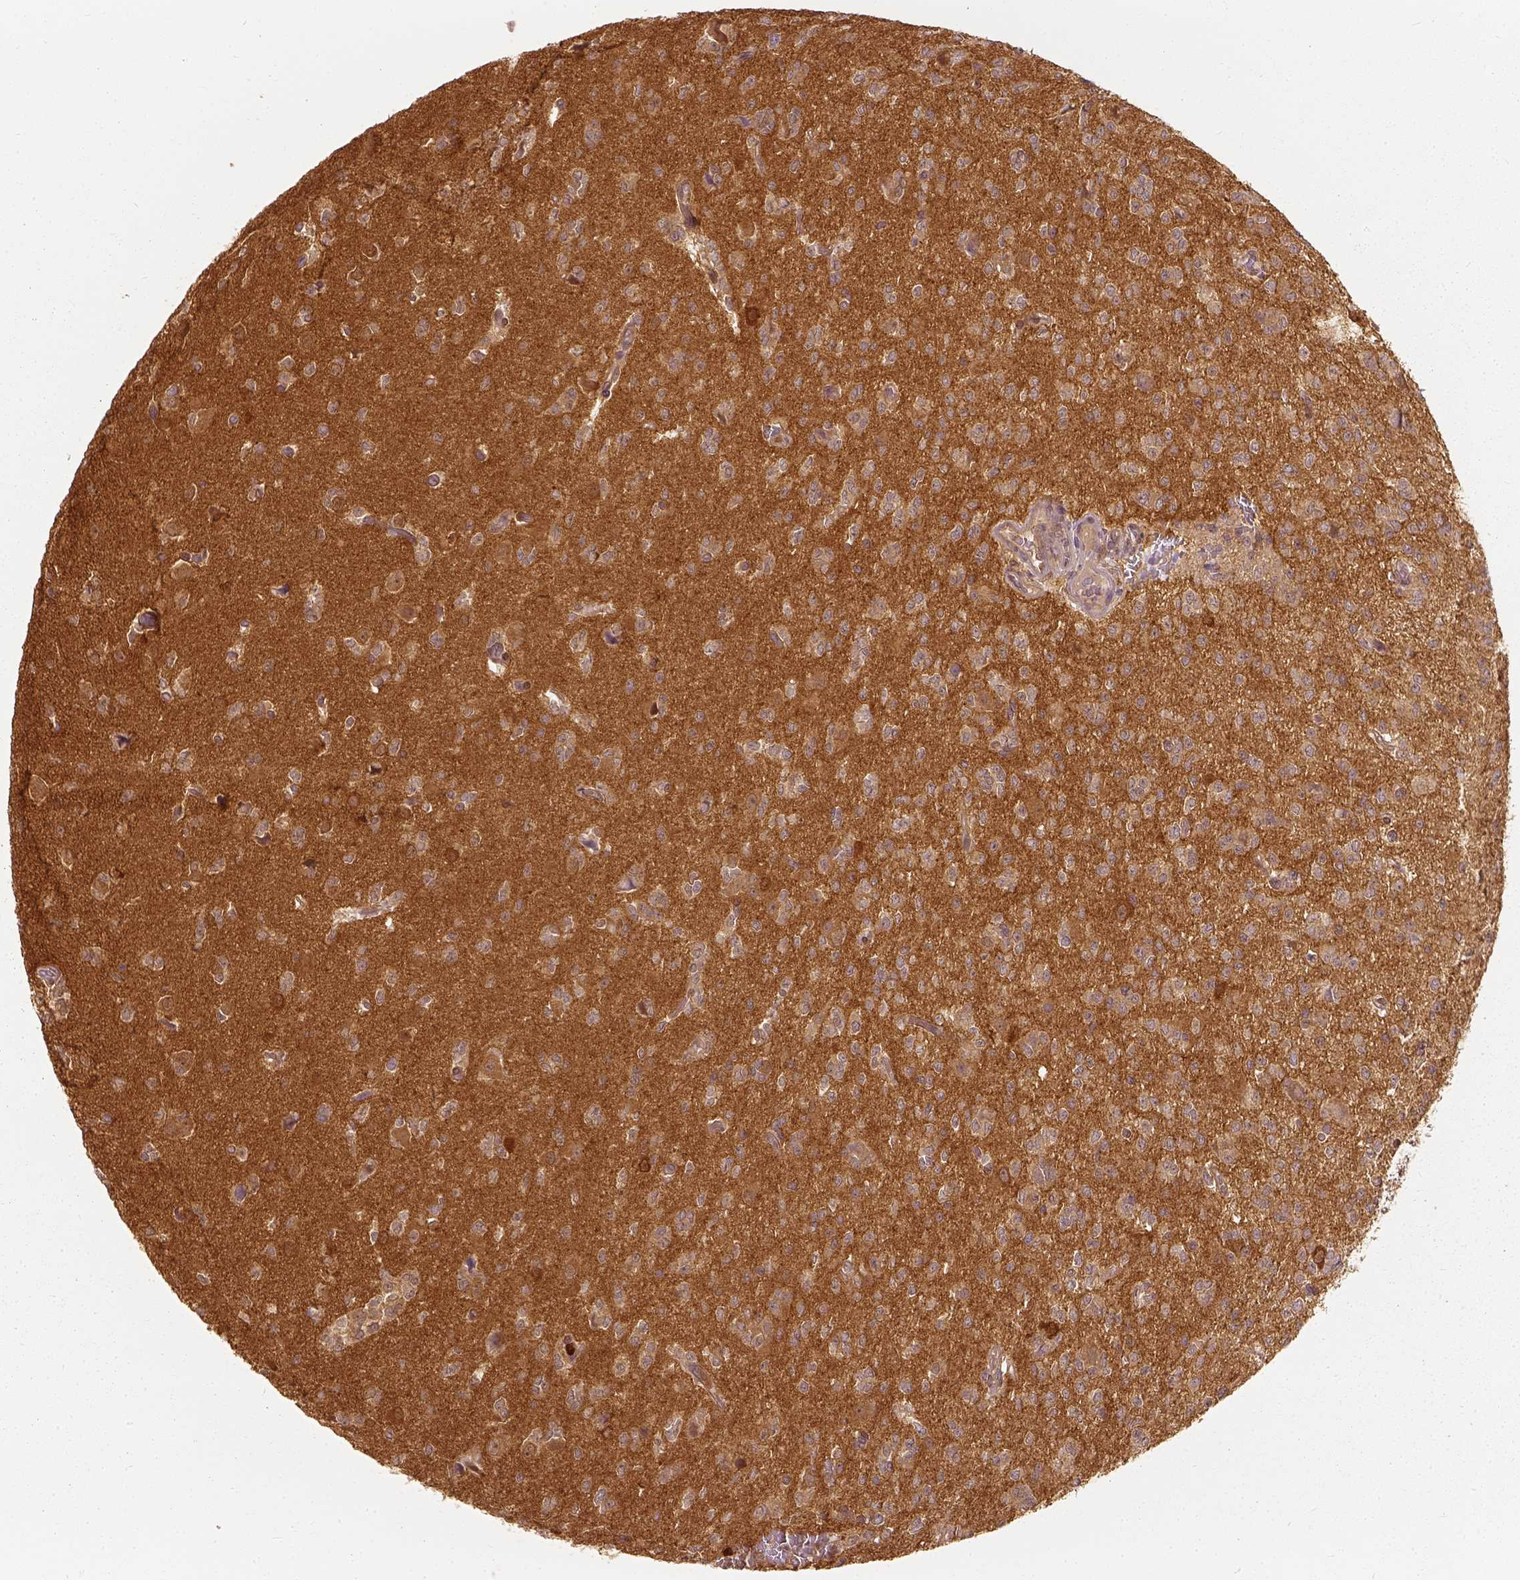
{"staining": {"intensity": "moderate", "quantity": "25%-75%", "location": "cytoplasmic/membranous"}, "tissue": "glioma", "cell_type": "Tumor cells", "image_type": "cancer", "snomed": [{"axis": "morphology", "description": "Glioma, malignant, Low grade"}, {"axis": "topography", "description": "Brain"}], "caption": "A micrograph showing moderate cytoplasmic/membranous expression in approximately 25%-75% of tumor cells in glioma, as visualized by brown immunohistochemical staining.", "gene": "GPI", "patient": {"sex": "male", "age": 27}}